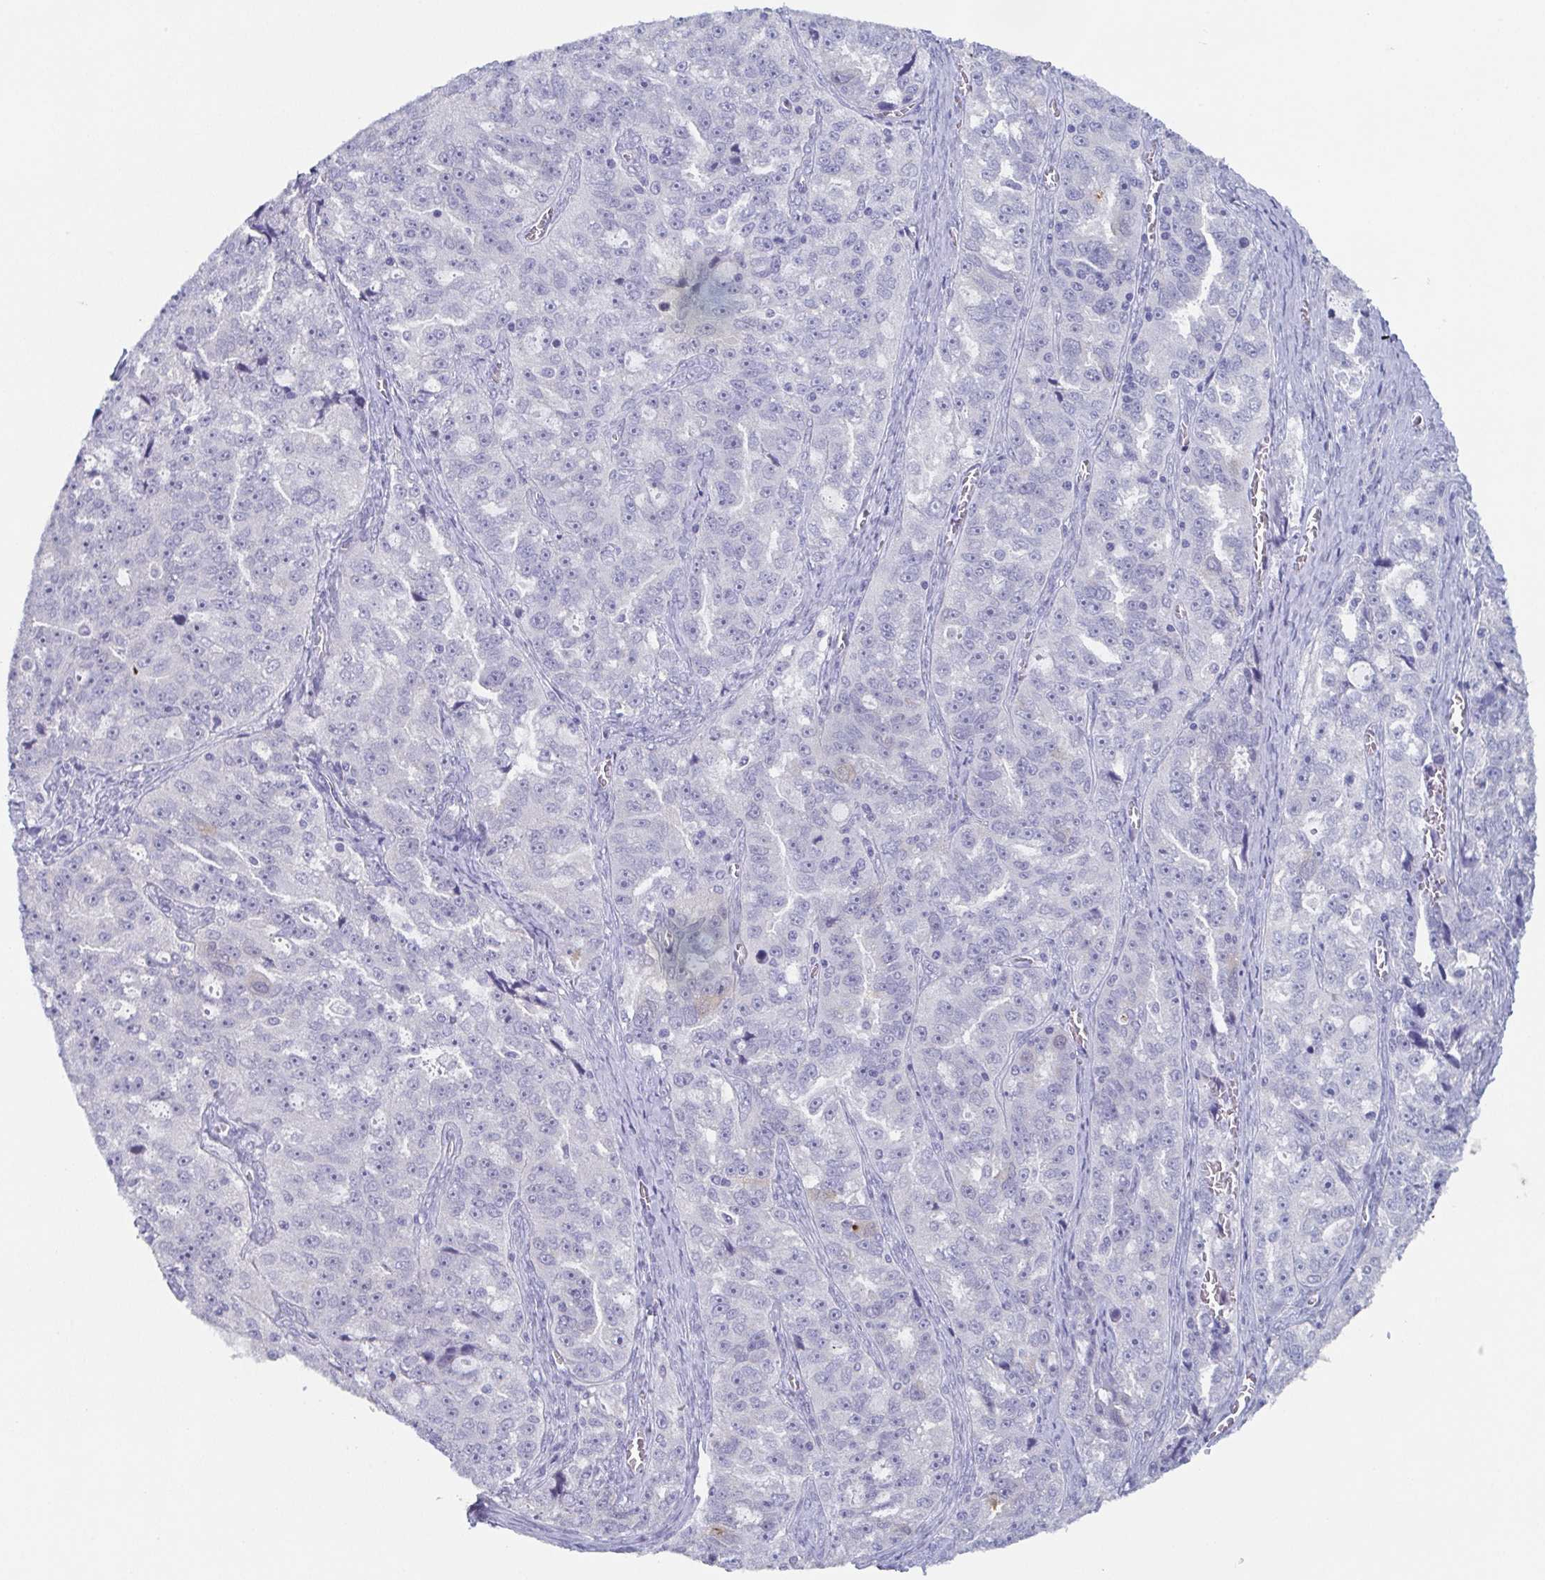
{"staining": {"intensity": "negative", "quantity": "none", "location": "none"}, "tissue": "ovarian cancer", "cell_type": "Tumor cells", "image_type": "cancer", "snomed": [{"axis": "morphology", "description": "Cystadenocarcinoma, serous, NOS"}, {"axis": "topography", "description": "Ovary"}], "caption": "An immunohistochemistry (IHC) histopathology image of ovarian serous cystadenocarcinoma is shown. There is no staining in tumor cells of ovarian serous cystadenocarcinoma.", "gene": "DYDC2", "patient": {"sex": "female", "age": 51}}